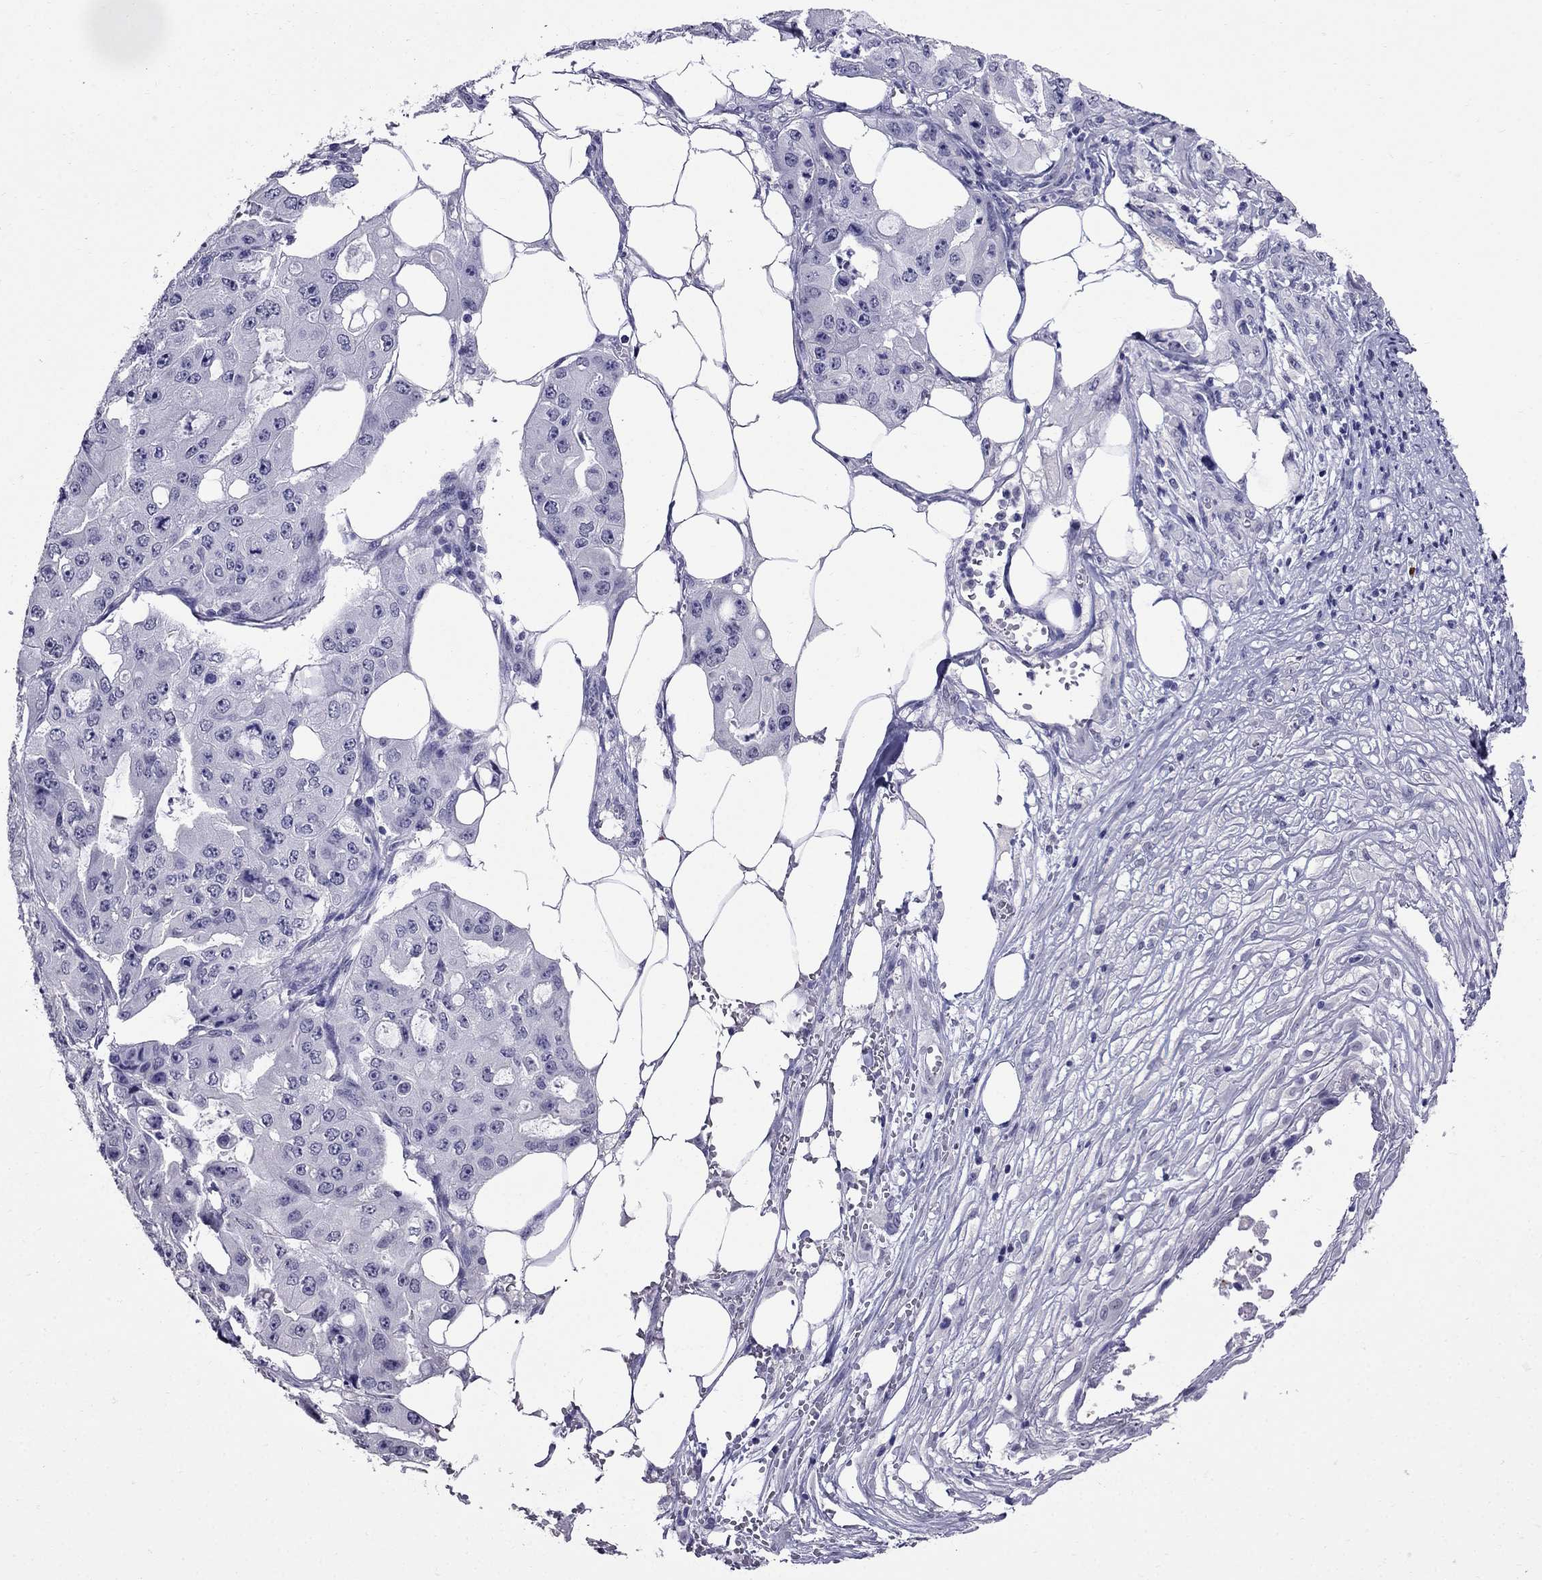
{"staining": {"intensity": "negative", "quantity": "none", "location": "none"}, "tissue": "ovarian cancer", "cell_type": "Tumor cells", "image_type": "cancer", "snomed": [{"axis": "morphology", "description": "Cystadenocarcinoma, serous, NOS"}, {"axis": "topography", "description": "Ovary"}], "caption": "Histopathology image shows no protein positivity in tumor cells of ovarian cancer (serous cystadenocarcinoma) tissue.", "gene": "OLFM4", "patient": {"sex": "female", "age": 56}}